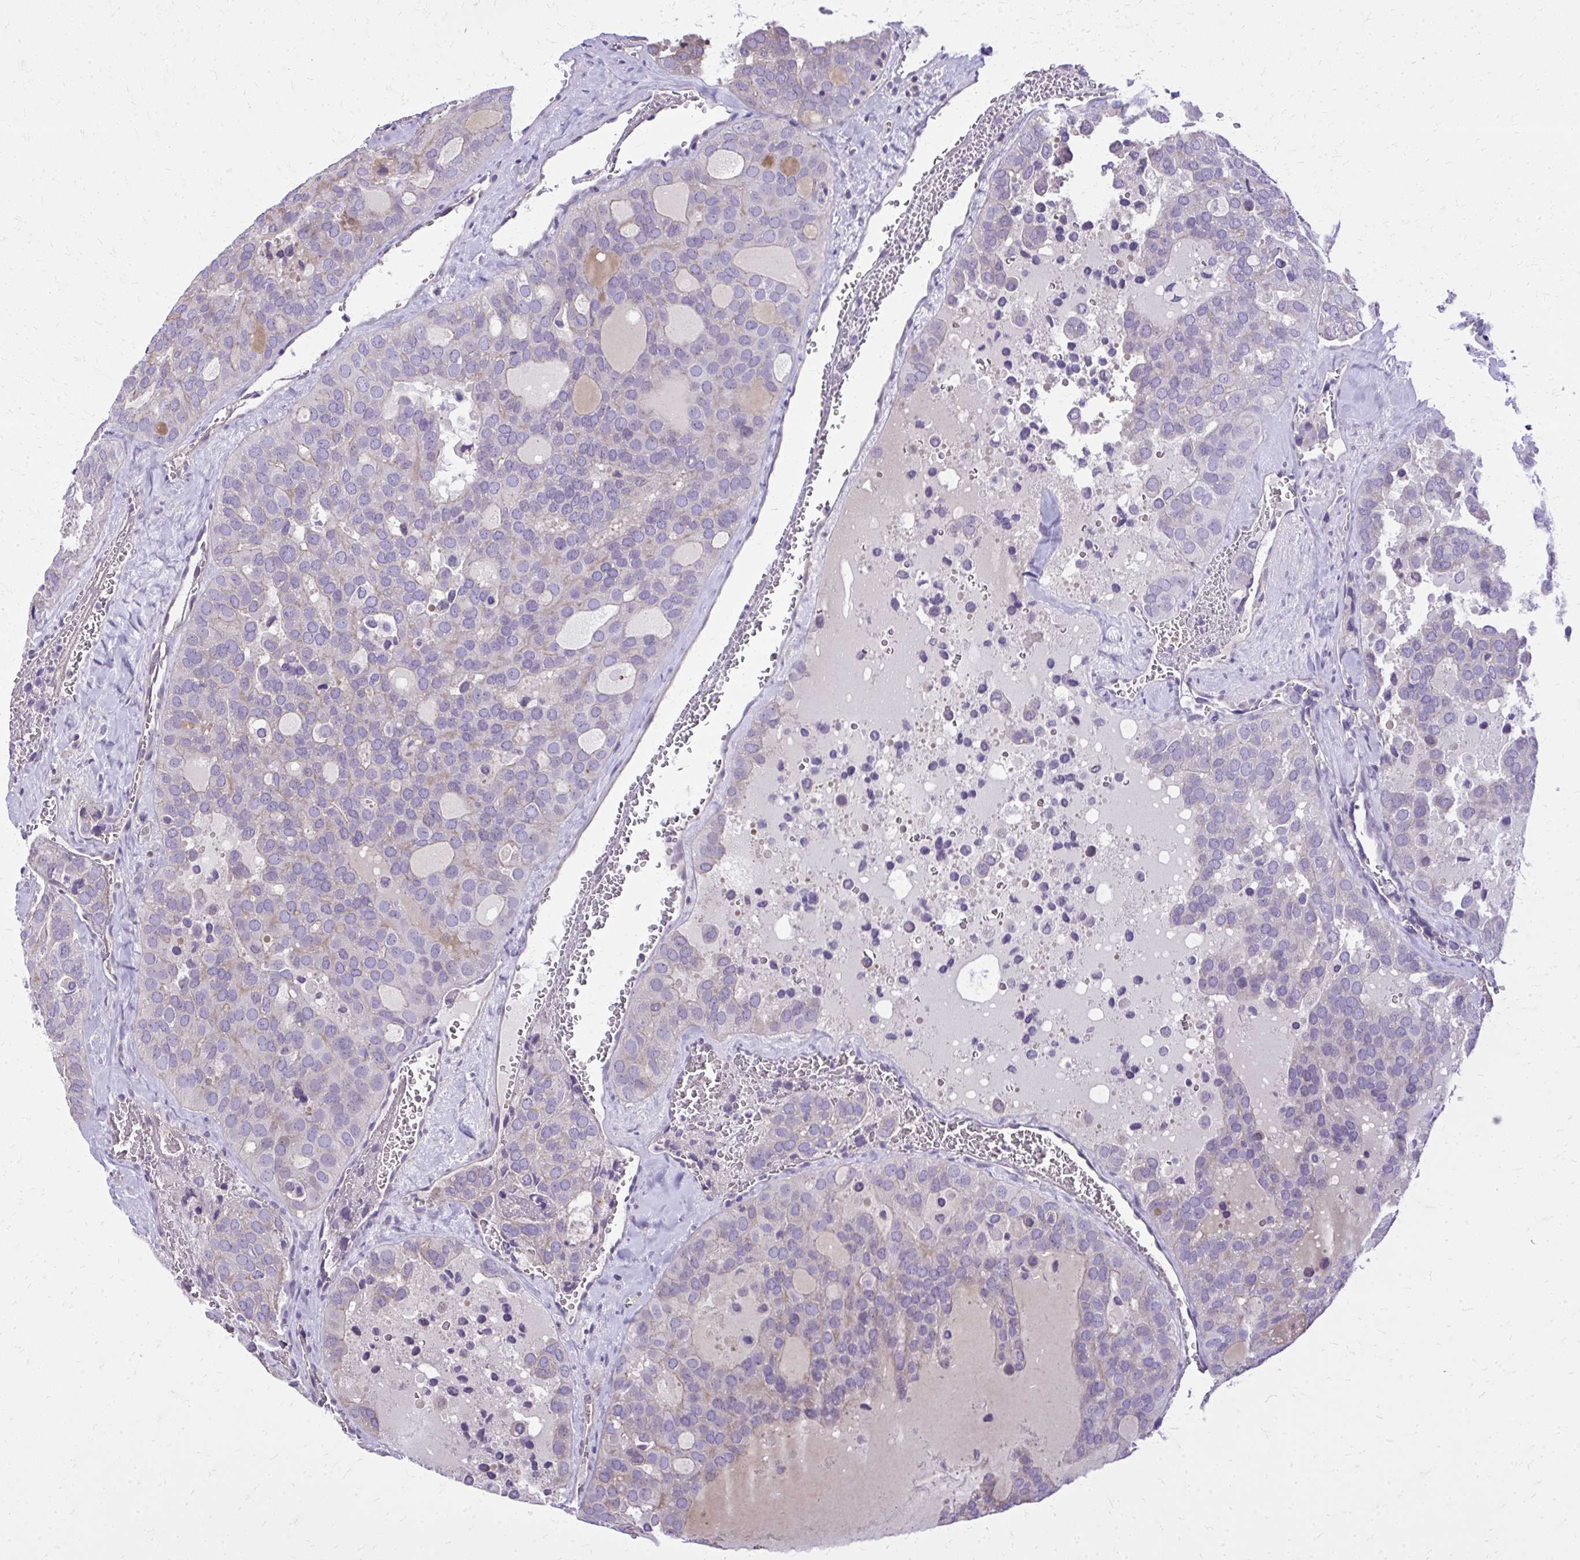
{"staining": {"intensity": "negative", "quantity": "none", "location": "none"}, "tissue": "thyroid cancer", "cell_type": "Tumor cells", "image_type": "cancer", "snomed": [{"axis": "morphology", "description": "Follicular adenoma carcinoma, NOS"}, {"axis": "topography", "description": "Thyroid gland"}], "caption": "Follicular adenoma carcinoma (thyroid) stained for a protein using immunohistochemistry demonstrates no positivity tumor cells.", "gene": "RUNDC3B", "patient": {"sex": "male", "age": 75}}